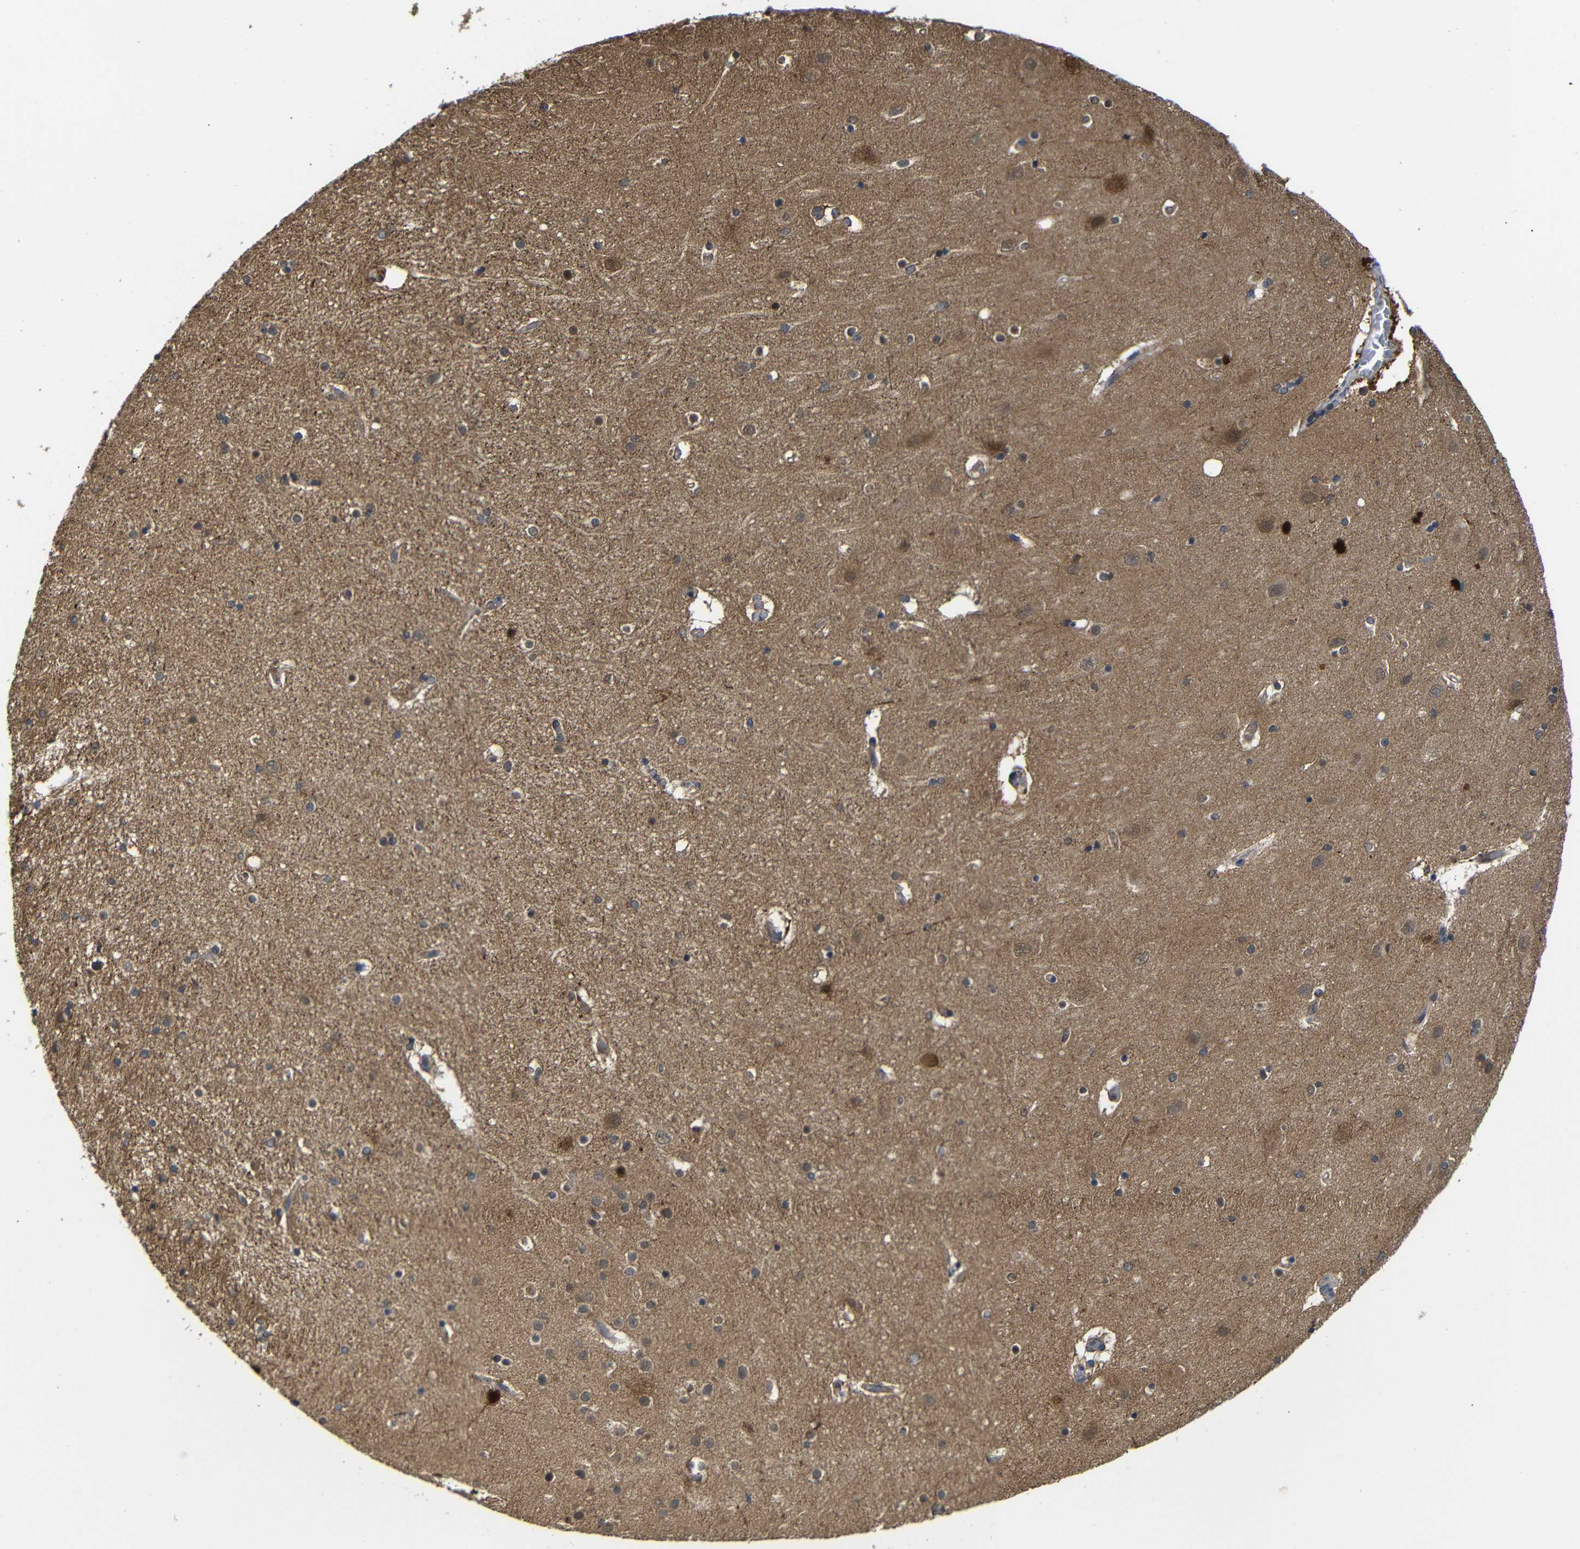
{"staining": {"intensity": "negative", "quantity": "none", "location": "none"}, "tissue": "hippocampus", "cell_type": "Glial cells", "image_type": "normal", "snomed": [{"axis": "morphology", "description": "Normal tissue, NOS"}, {"axis": "topography", "description": "Hippocampus"}], "caption": "Hippocampus stained for a protein using immunohistochemistry demonstrates no staining glial cells.", "gene": "ATG12", "patient": {"sex": "female", "age": 54}}